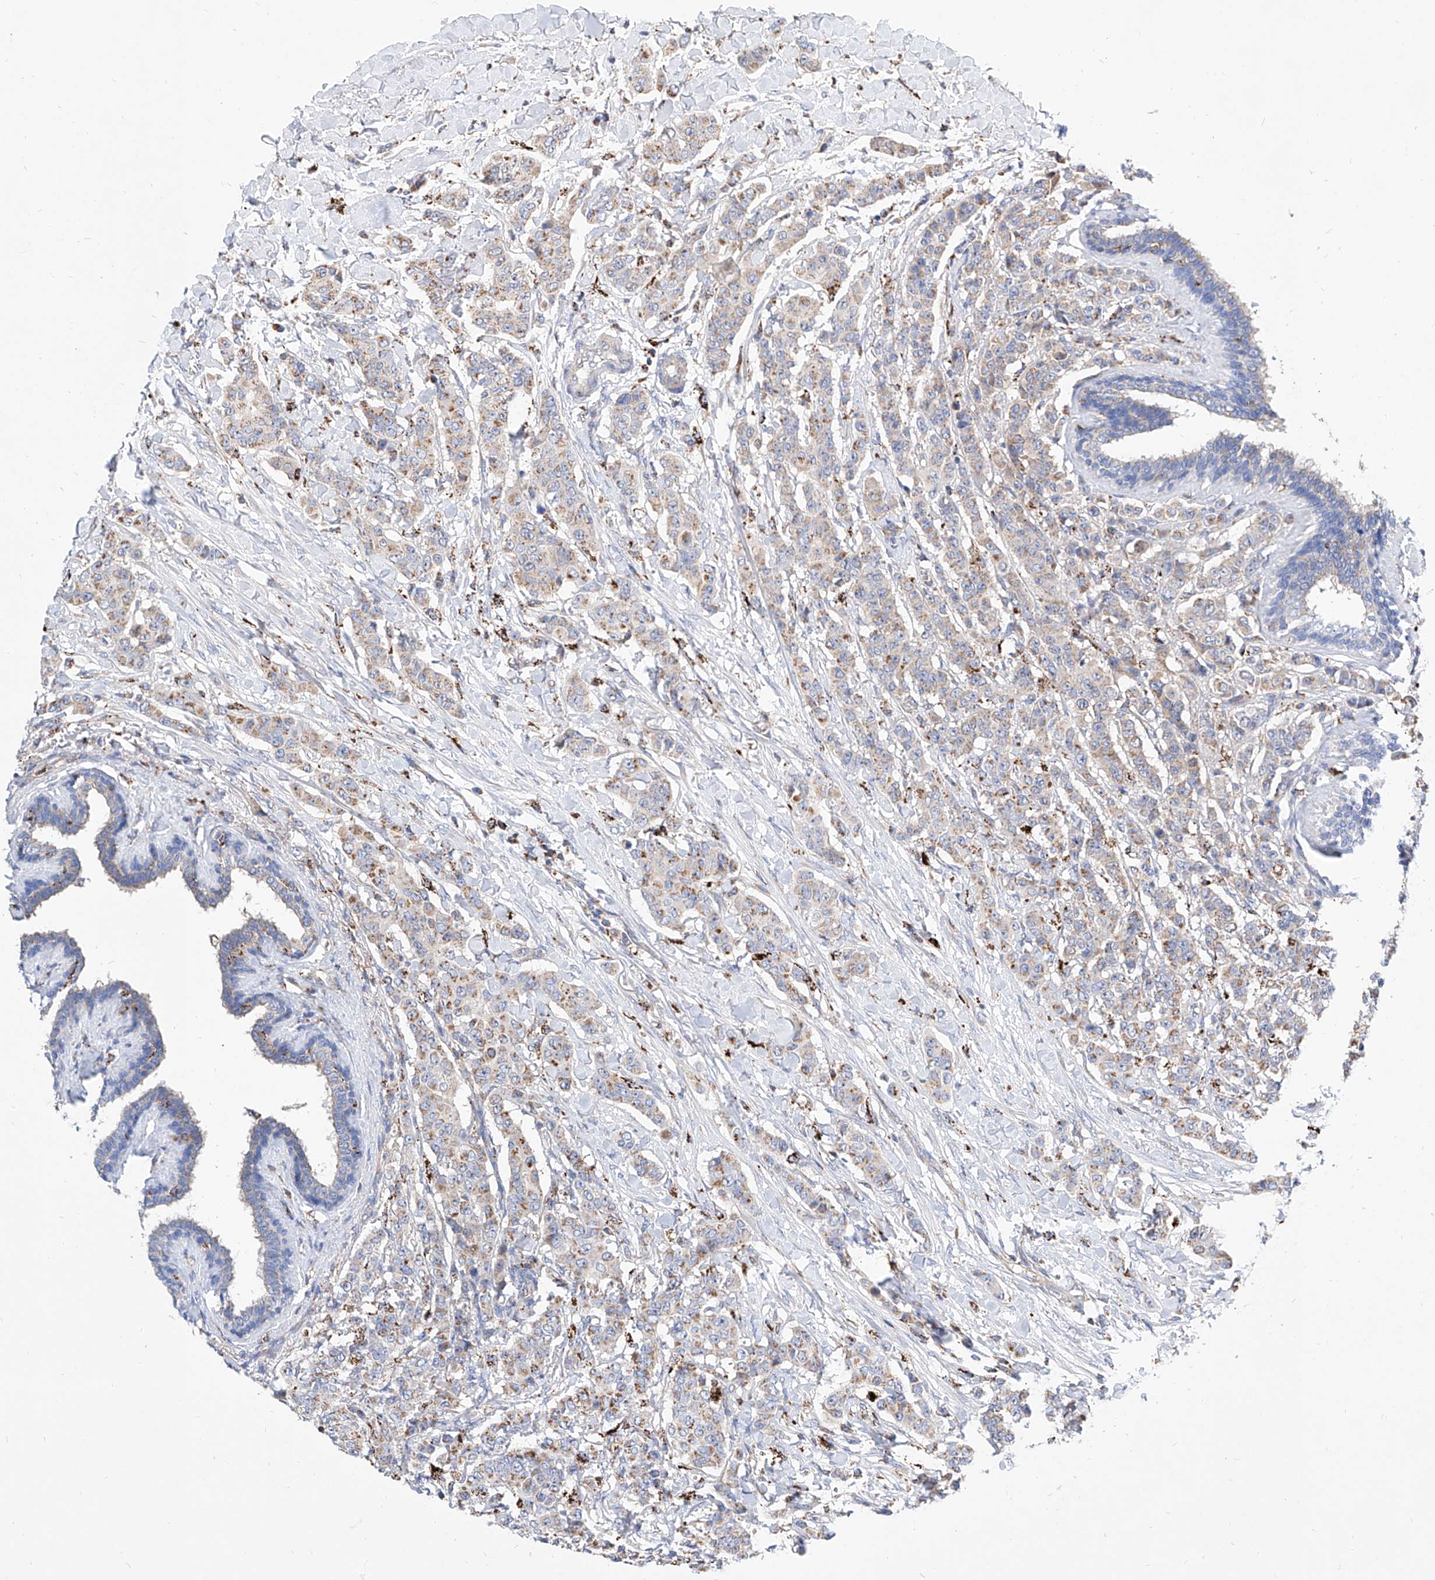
{"staining": {"intensity": "weak", "quantity": "25%-75%", "location": "cytoplasmic/membranous"}, "tissue": "breast cancer", "cell_type": "Tumor cells", "image_type": "cancer", "snomed": [{"axis": "morphology", "description": "Duct carcinoma"}, {"axis": "topography", "description": "Breast"}], "caption": "This micrograph shows breast invasive ductal carcinoma stained with immunohistochemistry (IHC) to label a protein in brown. The cytoplasmic/membranous of tumor cells show weak positivity for the protein. Nuclei are counter-stained blue.", "gene": "CPNE5", "patient": {"sex": "female", "age": 40}}